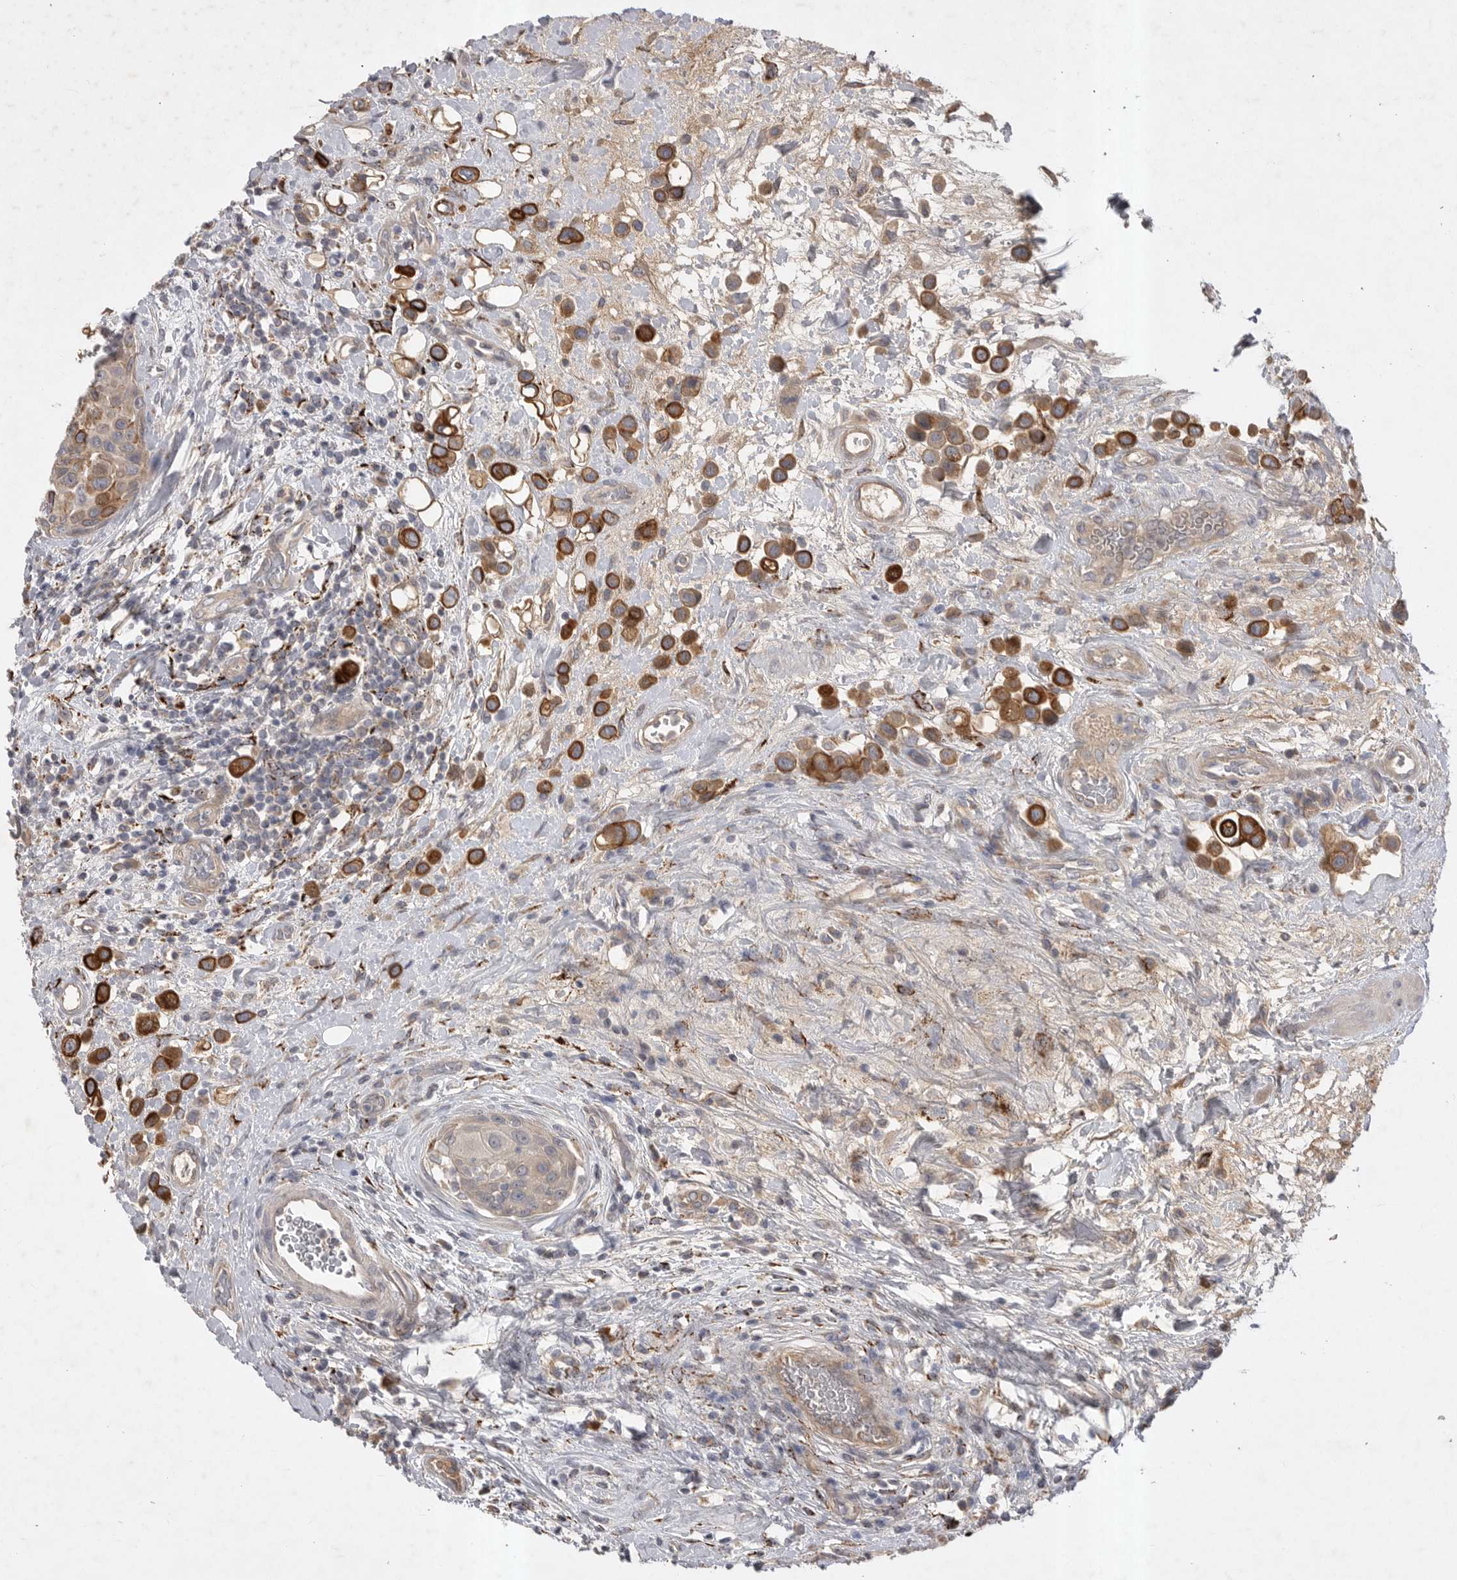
{"staining": {"intensity": "strong", "quantity": "25%-75%", "location": "cytoplasmic/membranous"}, "tissue": "urothelial cancer", "cell_type": "Tumor cells", "image_type": "cancer", "snomed": [{"axis": "morphology", "description": "Urothelial carcinoma, High grade"}, {"axis": "topography", "description": "Urinary bladder"}], "caption": "Human urothelial cancer stained for a protein (brown) demonstrates strong cytoplasmic/membranous positive staining in about 25%-75% of tumor cells.", "gene": "DHDDS", "patient": {"sex": "male", "age": 50}}